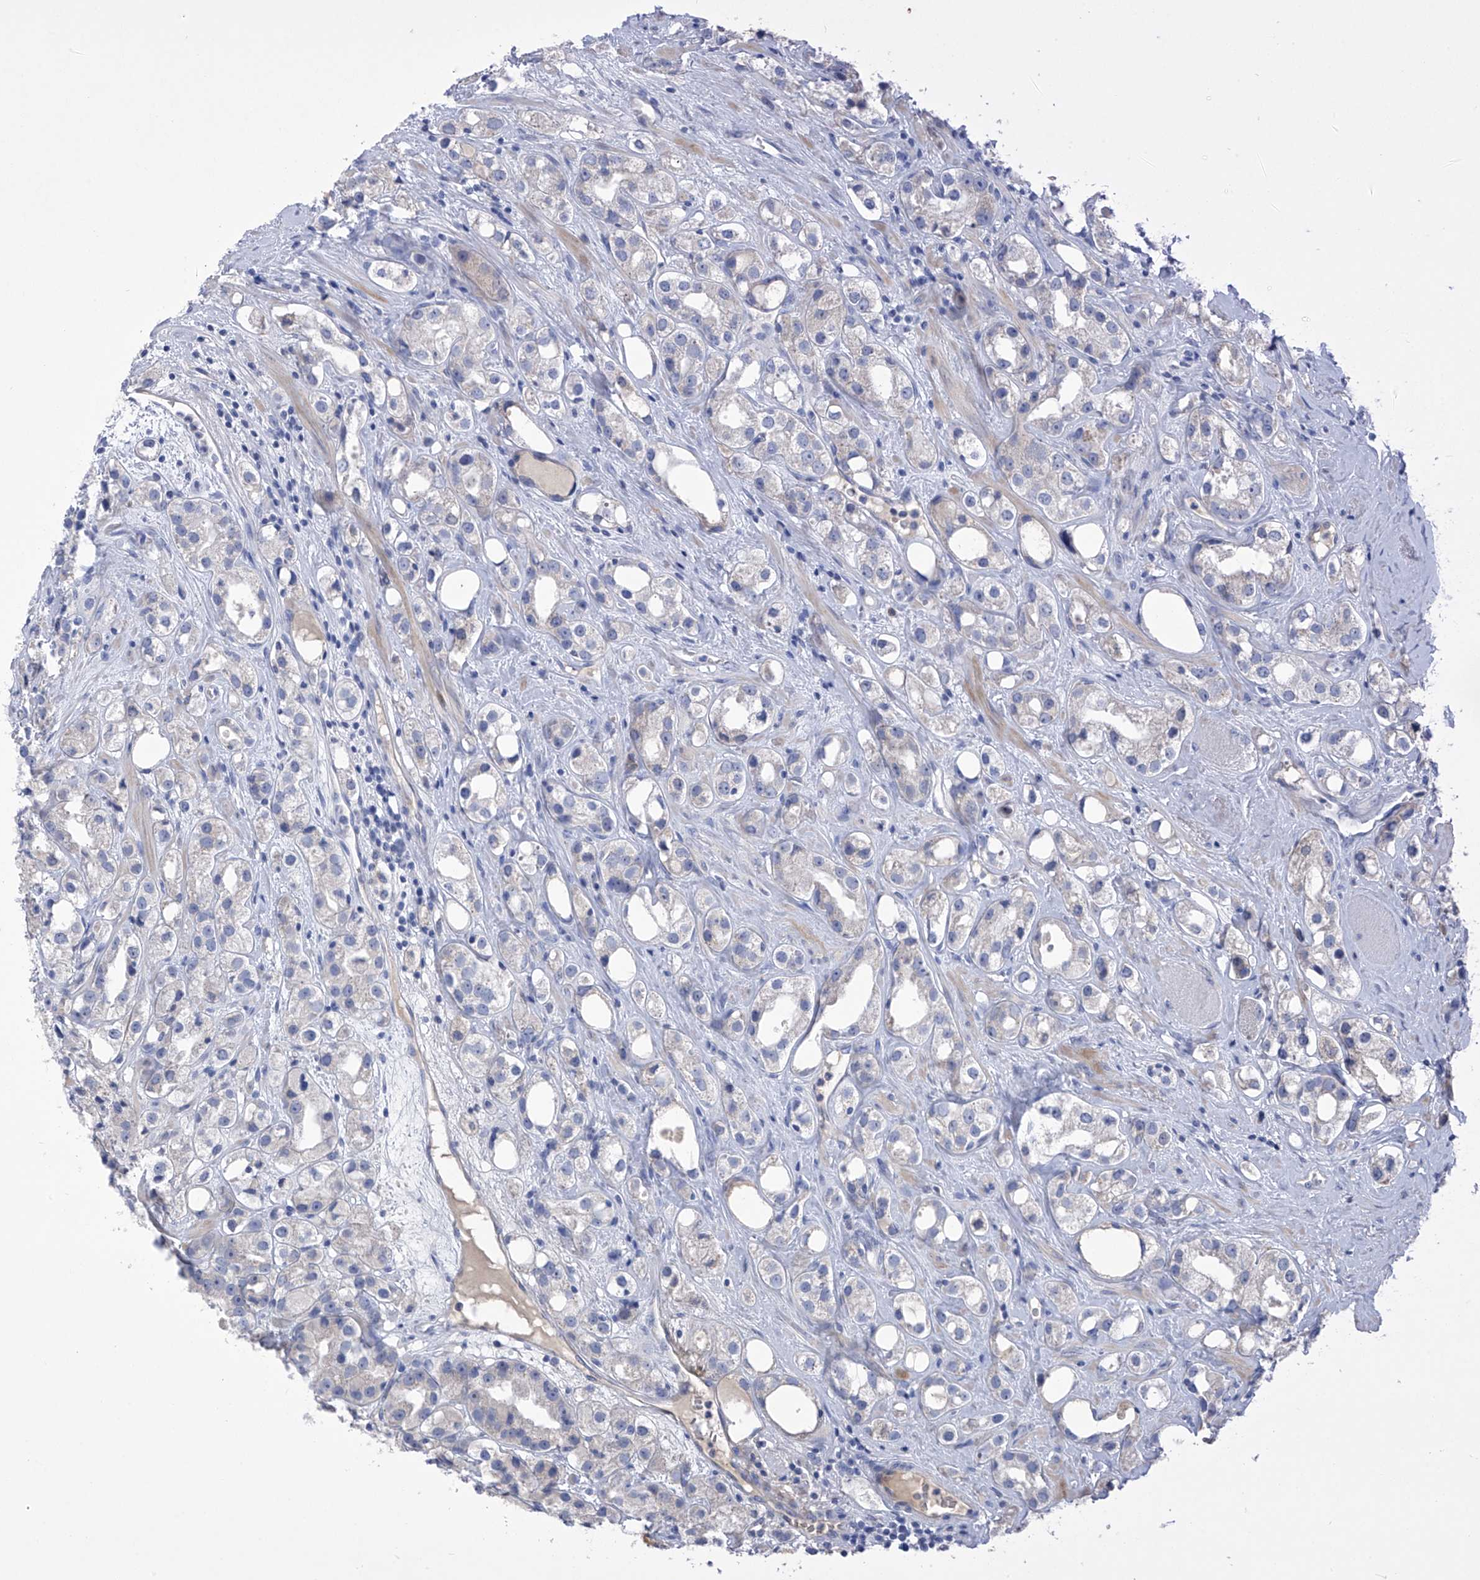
{"staining": {"intensity": "negative", "quantity": "none", "location": "none"}, "tissue": "prostate cancer", "cell_type": "Tumor cells", "image_type": "cancer", "snomed": [{"axis": "morphology", "description": "Adenocarcinoma, NOS"}, {"axis": "topography", "description": "Prostate"}], "caption": "Tumor cells show no significant protein expression in prostate cancer (adenocarcinoma).", "gene": "SLCO4A1", "patient": {"sex": "male", "age": 79}}